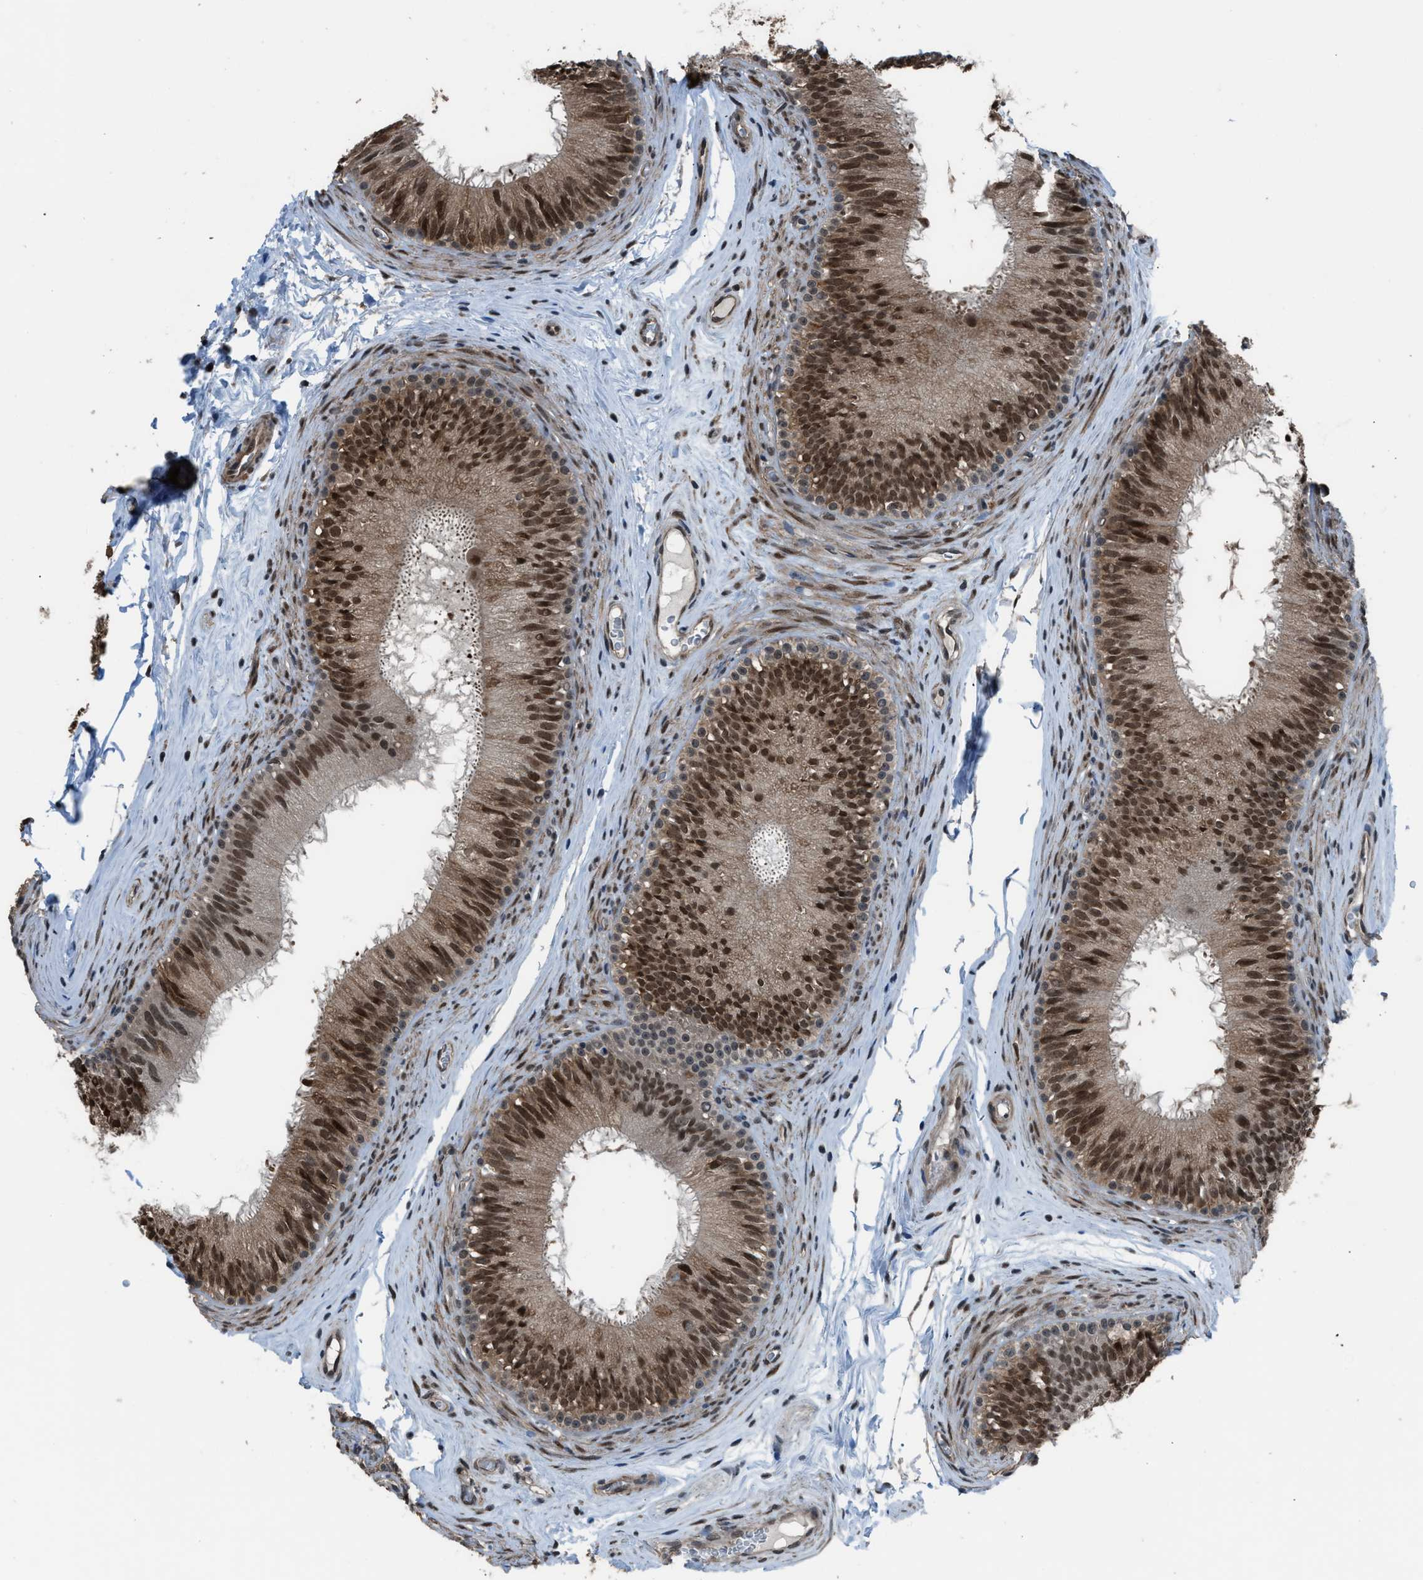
{"staining": {"intensity": "strong", "quantity": ">75%", "location": "cytoplasmic/membranous,nuclear"}, "tissue": "epididymis", "cell_type": "Glandular cells", "image_type": "normal", "snomed": [{"axis": "morphology", "description": "Normal tissue, NOS"}, {"axis": "topography", "description": "Testis"}, {"axis": "topography", "description": "Epididymis"}], "caption": "Strong cytoplasmic/membranous,nuclear protein expression is appreciated in about >75% of glandular cells in epididymis.", "gene": "KPNA6", "patient": {"sex": "male", "age": 36}}